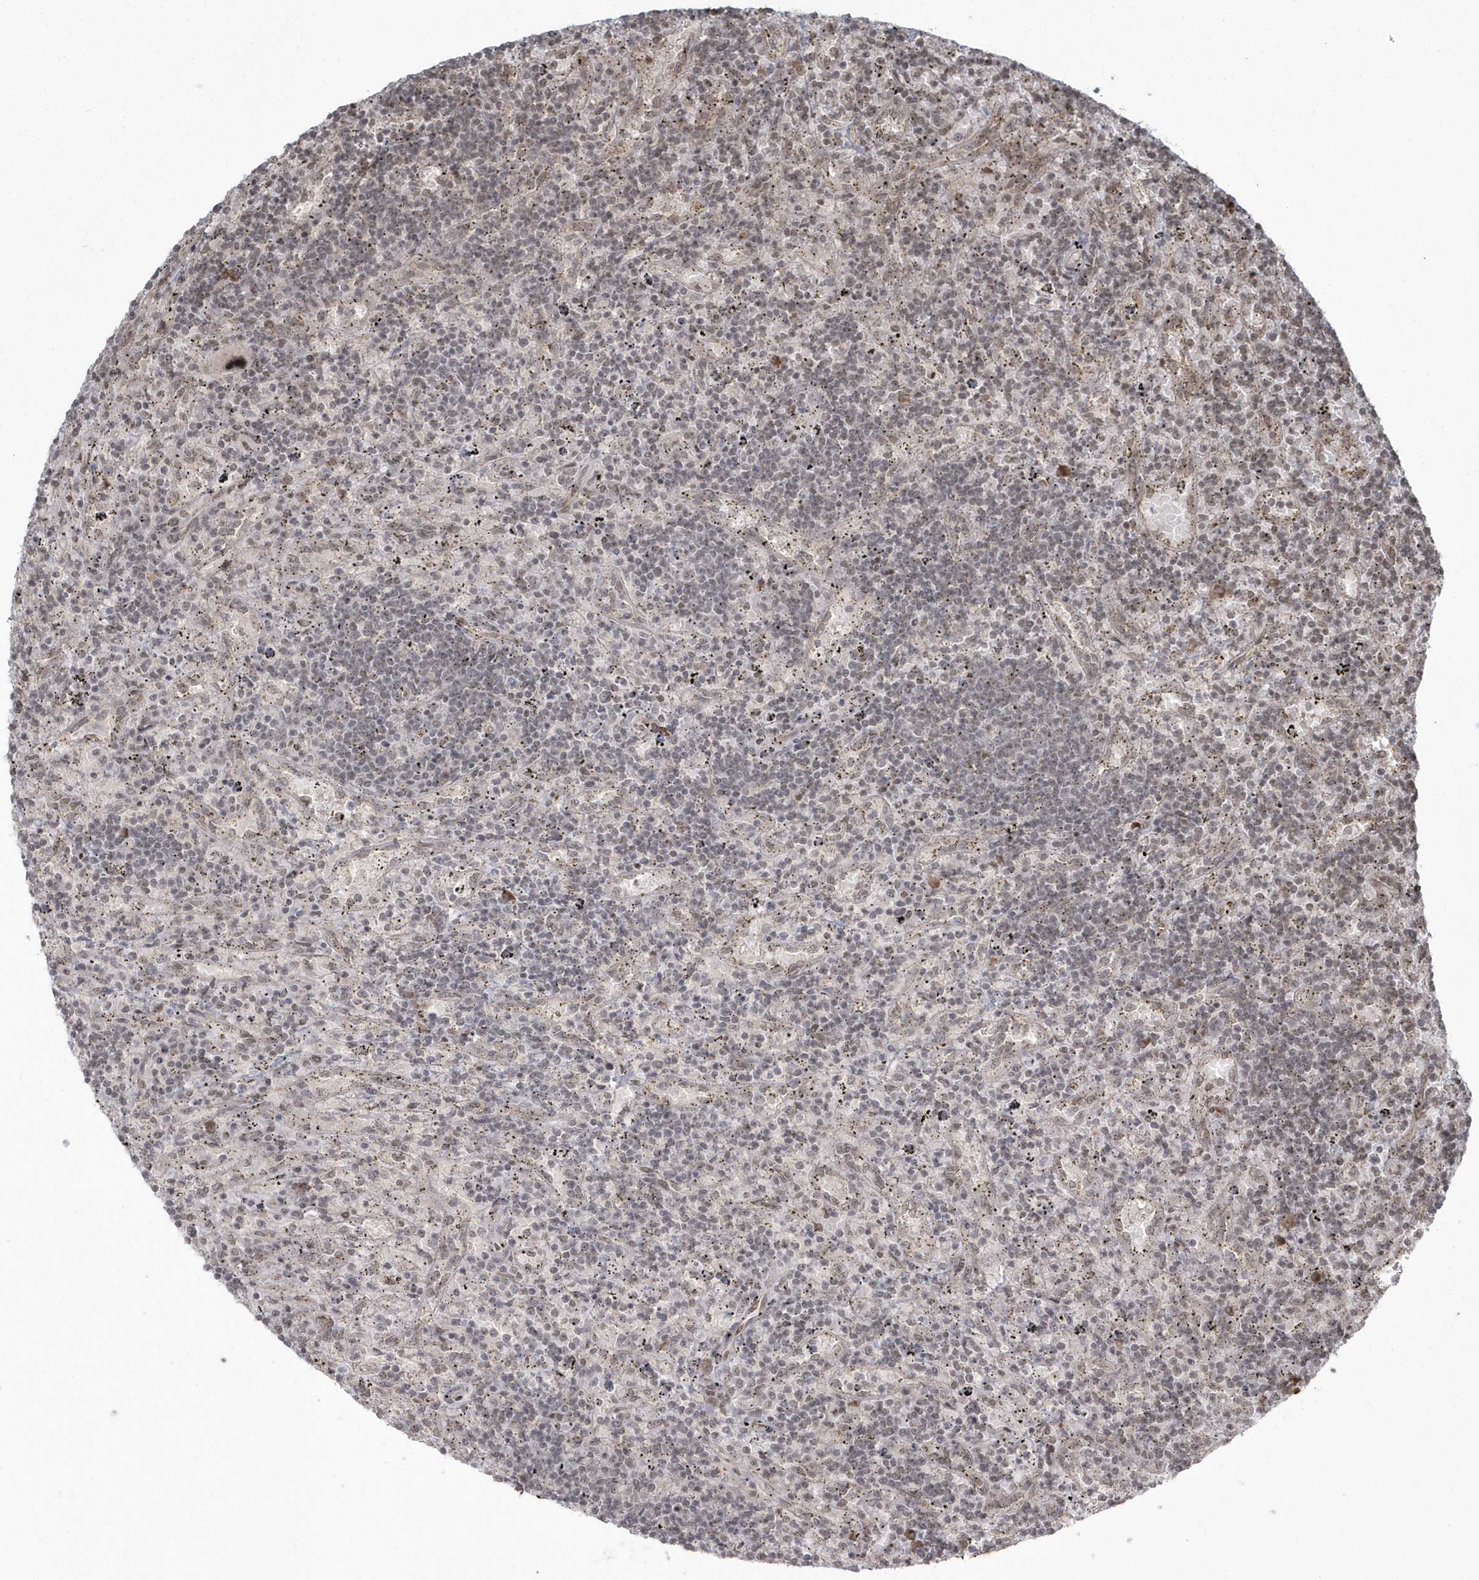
{"staining": {"intensity": "negative", "quantity": "none", "location": "none"}, "tissue": "lymphoma", "cell_type": "Tumor cells", "image_type": "cancer", "snomed": [{"axis": "morphology", "description": "Malignant lymphoma, non-Hodgkin's type, Low grade"}, {"axis": "topography", "description": "Spleen"}], "caption": "Tumor cells are negative for protein expression in human low-grade malignant lymphoma, non-Hodgkin's type. The staining is performed using DAB (3,3'-diaminobenzidine) brown chromogen with nuclei counter-stained in using hematoxylin.", "gene": "EPB41L4A", "patient": {"sex": "male", "age": 76}}